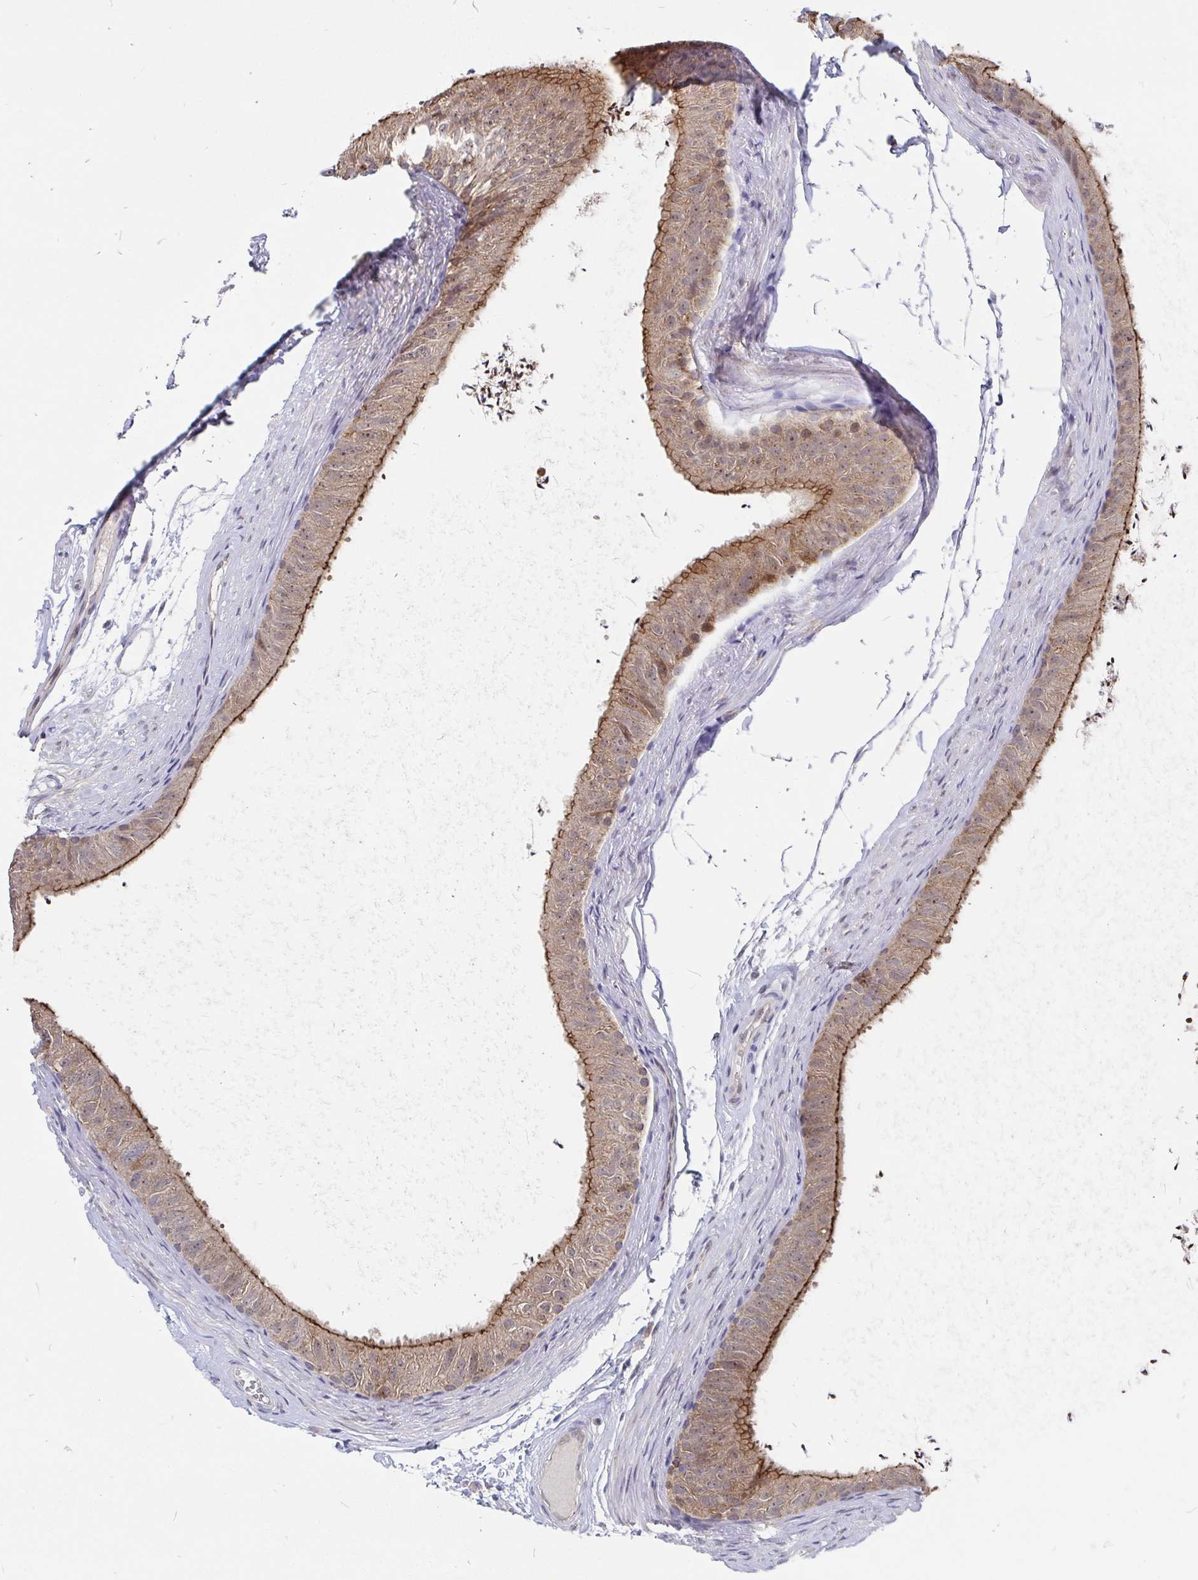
{"staining": {"intensity": "moderate", "quantity": "25%-75%", "location": "cytoplasmic/membranous,nuclear"}, "tissue": "epididymis", "cell_type": "Glandular cells", "image_type": "normal", "snomed": [{"axis": "morphology", "description": "Normal tissue, NOS"}, {"axis": "topography", "description": "Epididymis, spermatic cord, NOS"}, {"axis": "topography", "description": "Epididymis"}, {"axis": "topography", "description": "Peripheral nerve tissue"}], "caption": "Immunohistochemistry (IHC) (DAB (3,3'-diaminobenzidine)) staining of benign epididymis exhibits moderate cytoplasmic/membranous,nuclear protein staining in approximately 25%-75% of glandular cells.", "gene": "PDF", "patient": {"sex": "male", "age": 29}}